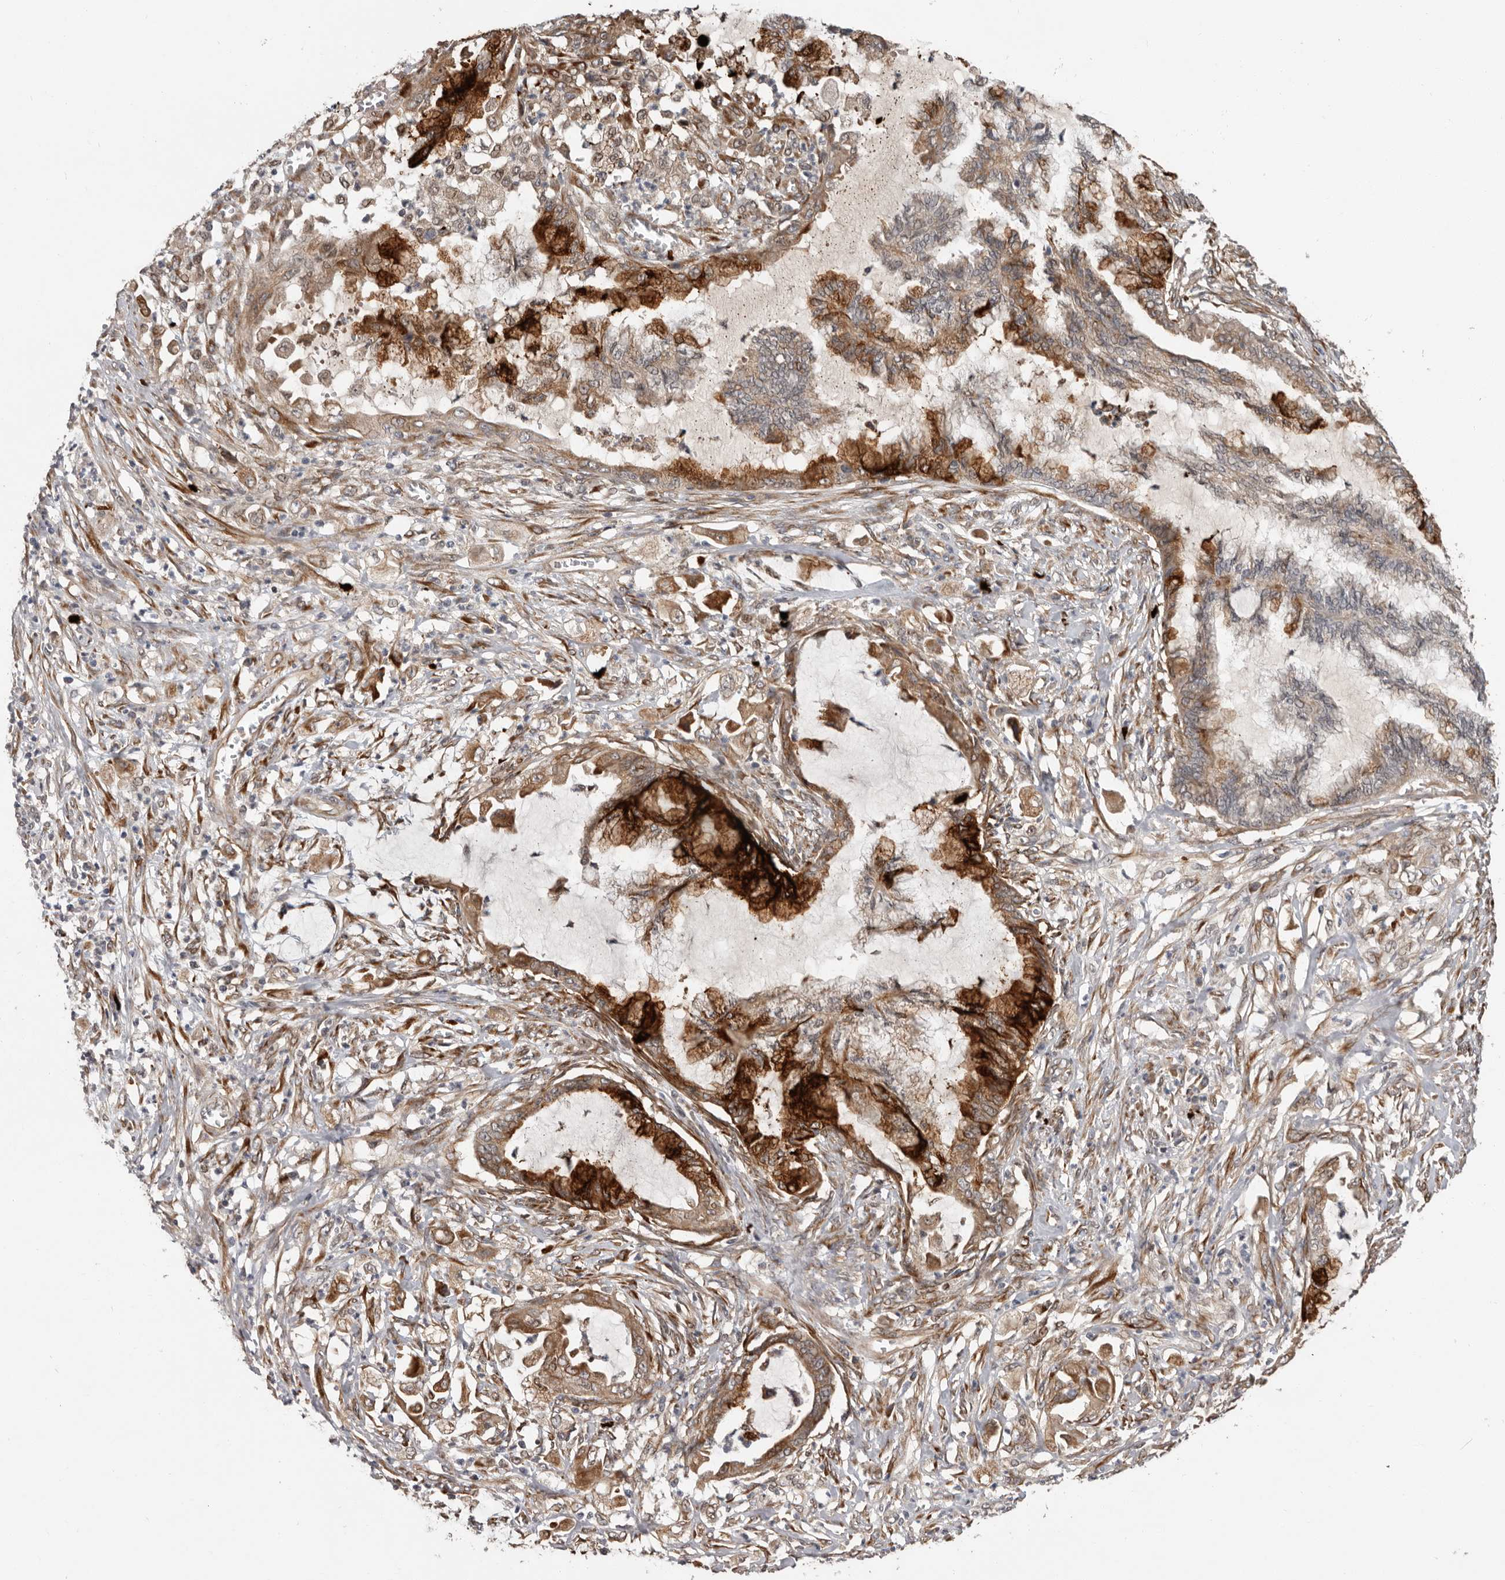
{"staining": {"intensity": "strong", "quantity": "25%-75%", "location": "cytoplasmic/membranous"}, "tissue": "endometrial cancer", "cell_type": "Tumor cells", "image_type": "cancer", "snomed": [{"axis": "morphology", "description": "Adenocarcinoma, NOS"}, {"axis": "topography", "description": "Endometrium"}], "caption": "Immunohistochemistry (IHC) of human endometrial cancer (adenocarcinoma) displays high levels of strong cytoplasmic/membranous expression in approximately 25%-75% of tumor cells.", "gene": "MTF1", "patient": {"sex": "female", "age": 86}}